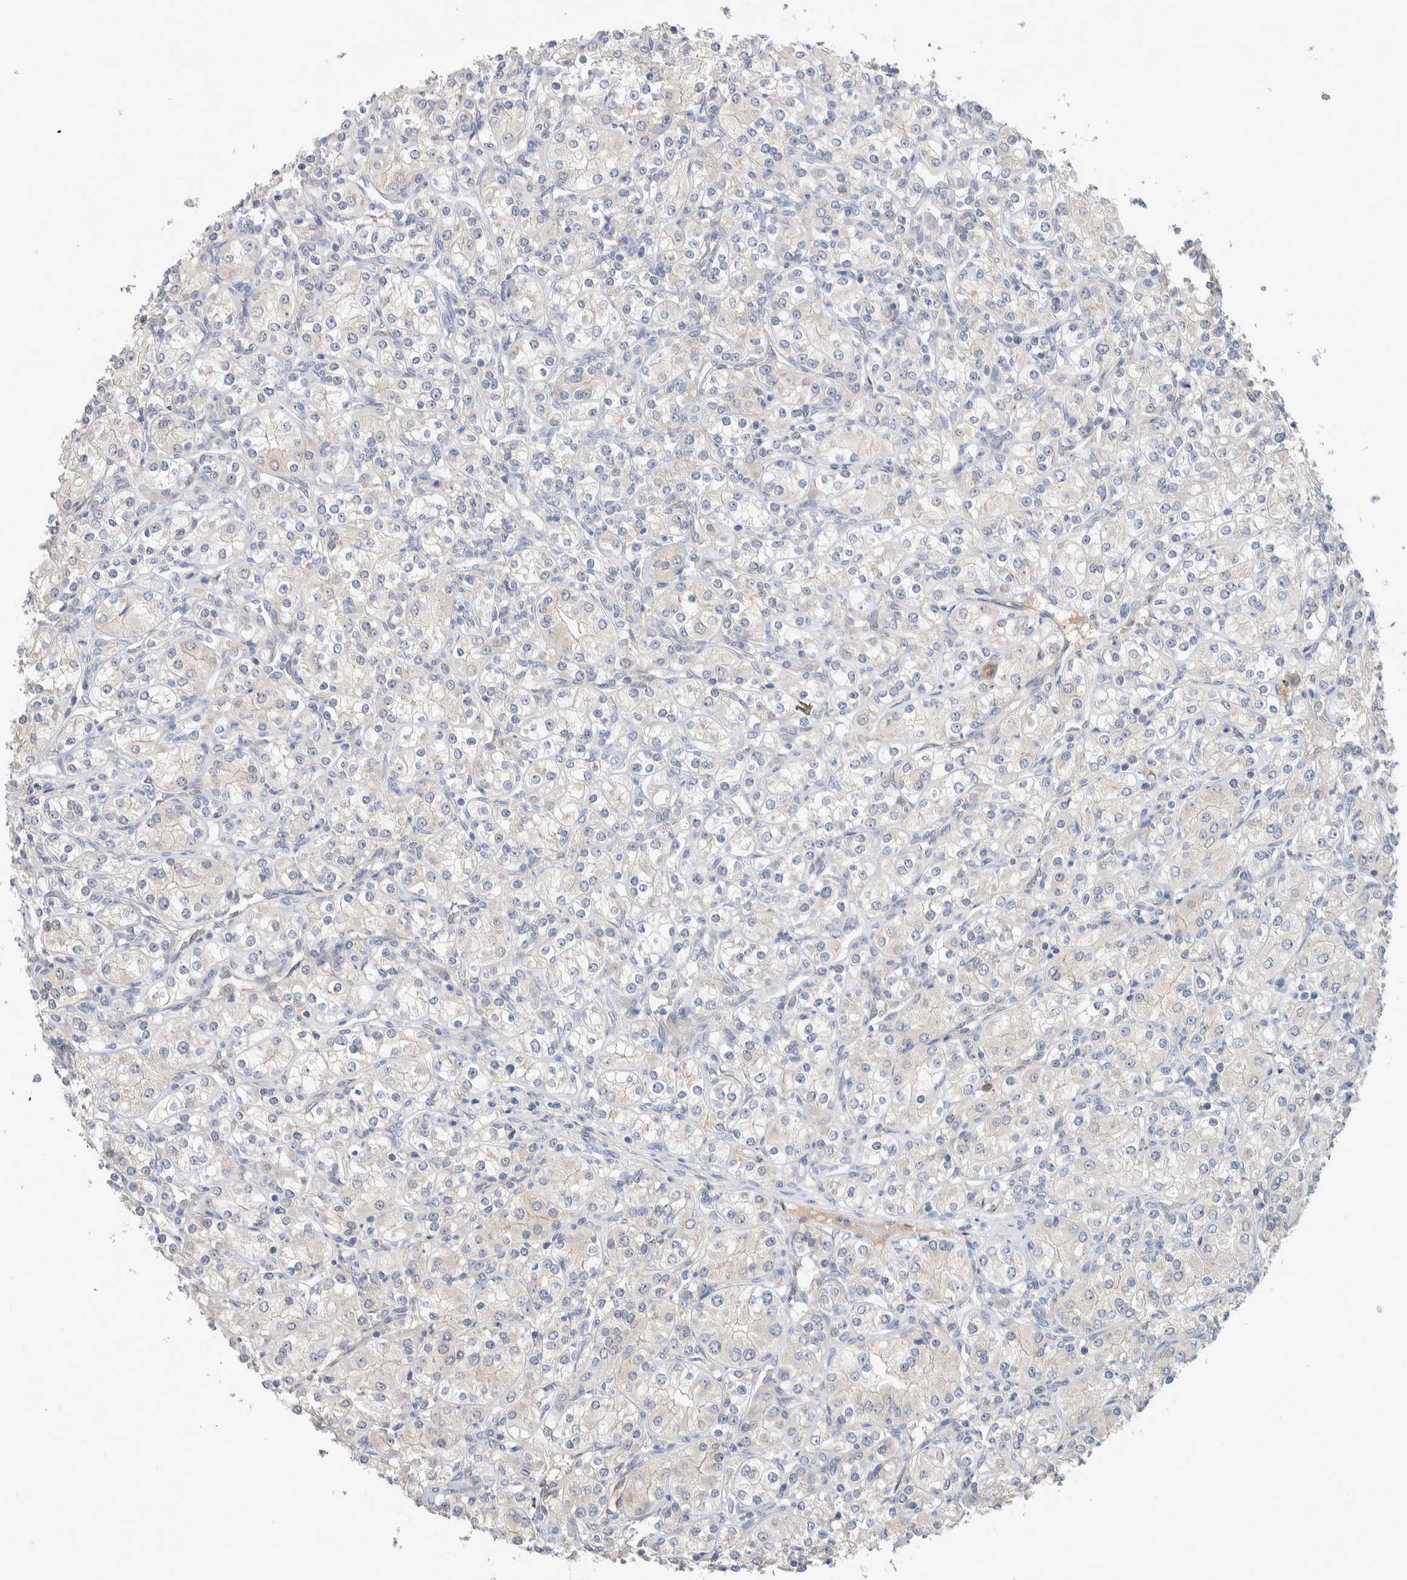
{"staining": {"intensity": "negative", "quantity": "none", "location": "none"}, "tissue": "renal cancer", "cell_type": "Tumor cells", "image_type": "cancer", "snomed": [{"axis": "morphology", "description": "Adenocarcinoma, NOS"}, {"axis": "topography", "description": "Kidney"}], "caption": "An immunohistochemistry histopathology image of renal adenocarcinoma is shown. There is no staining in tumor cells of renal adenocarcinoma.", "gene": "DEPTOR", "patient": {"sex": "male", "age": 77}}